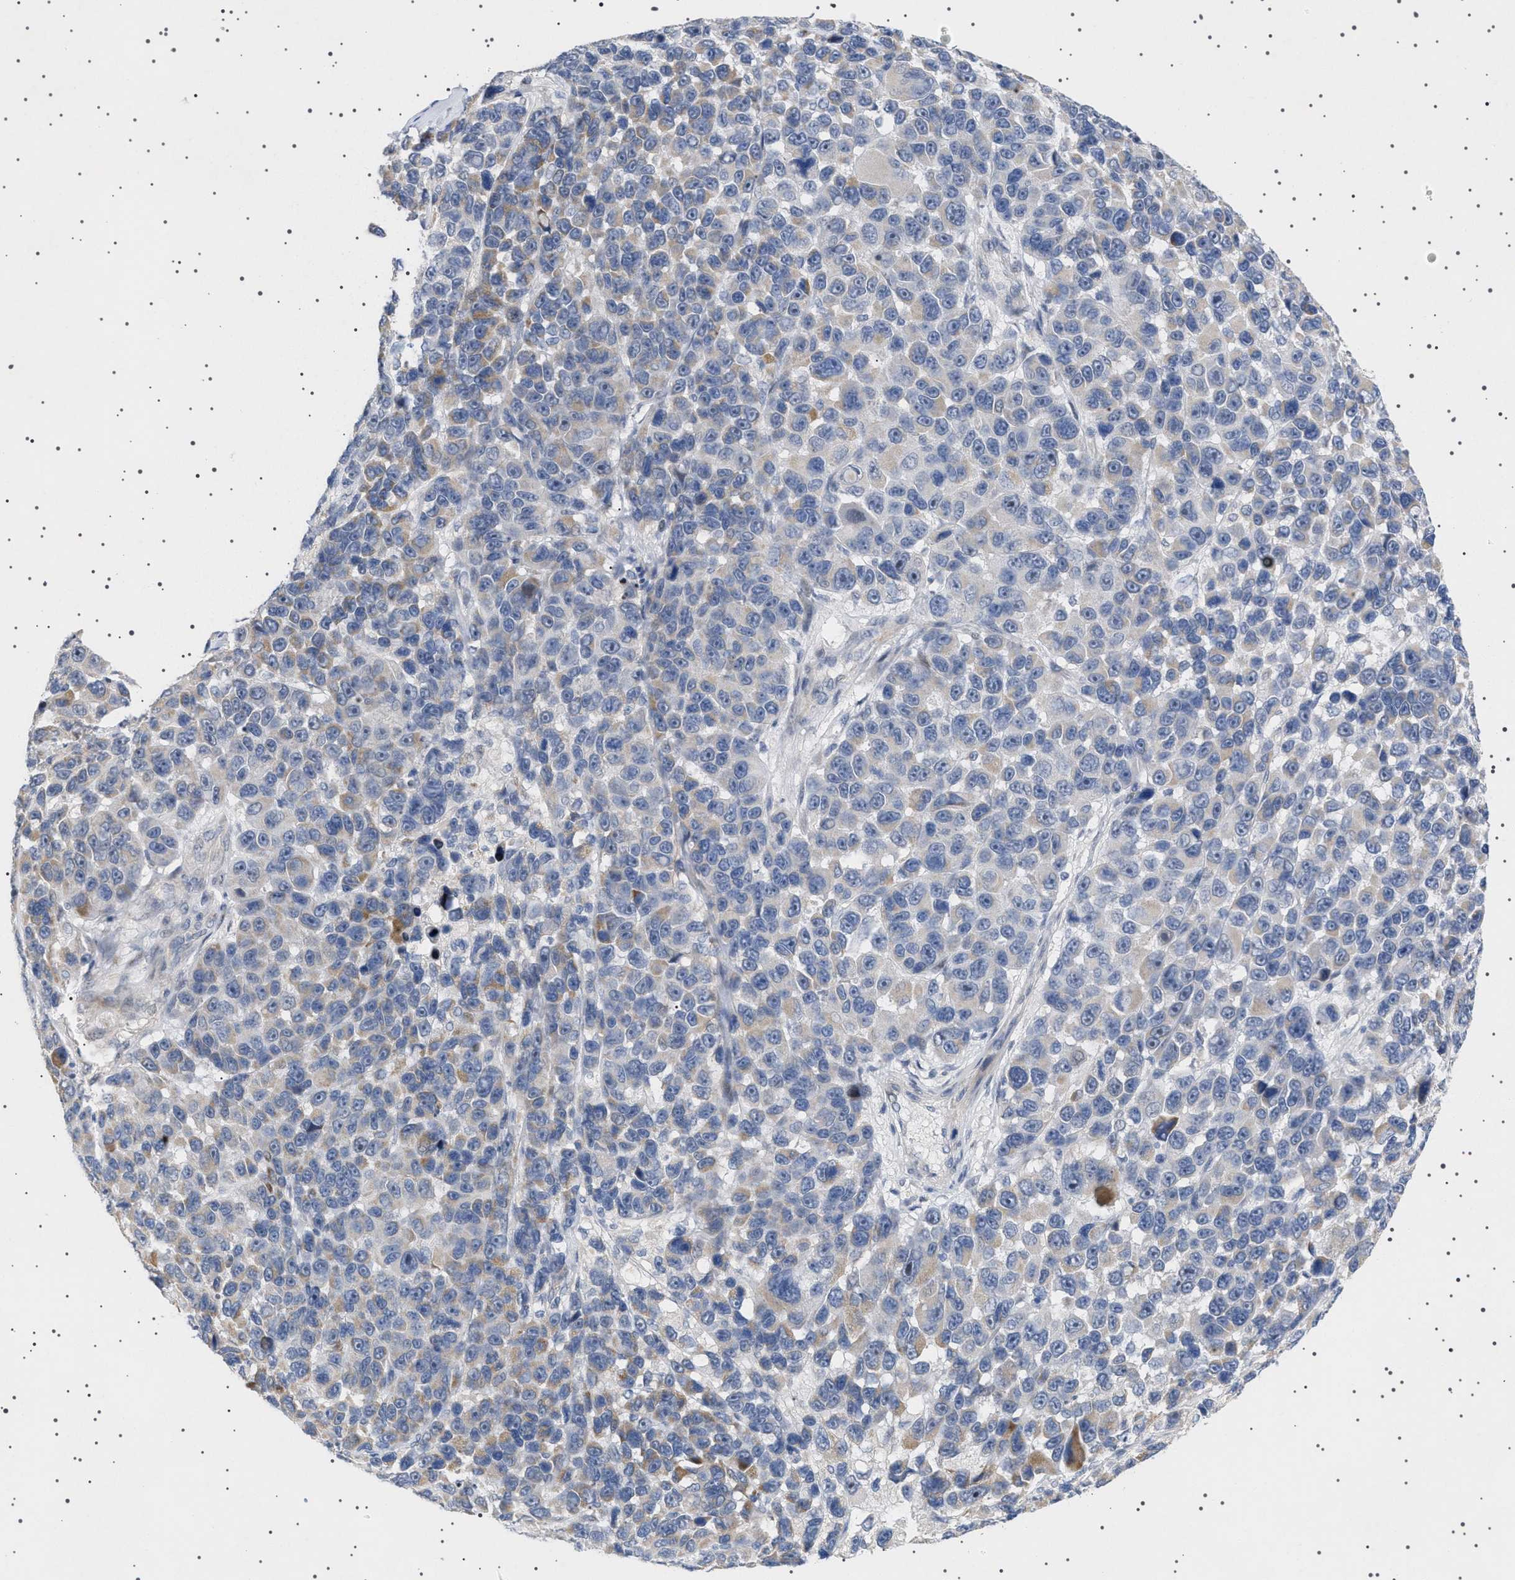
{"staining": {"intensity": "moderate", "quantity": "<25%", "location": "cytoplasmic/membranous"}, "tissue": "melanoma", "cell_type": "Tumor cells", "image_type": "cancer", "snomed": [{"axis": "morphology", "description": "Malignant melanoma, NOS"}, {"axis": "topography", "description": "Skin"}], "caption": "Melanoma stained with a protein marker exhibits moderate staining in tumor cells.", "gene": "HTR1A", "patient": {"sex": "male", "age": 53}}